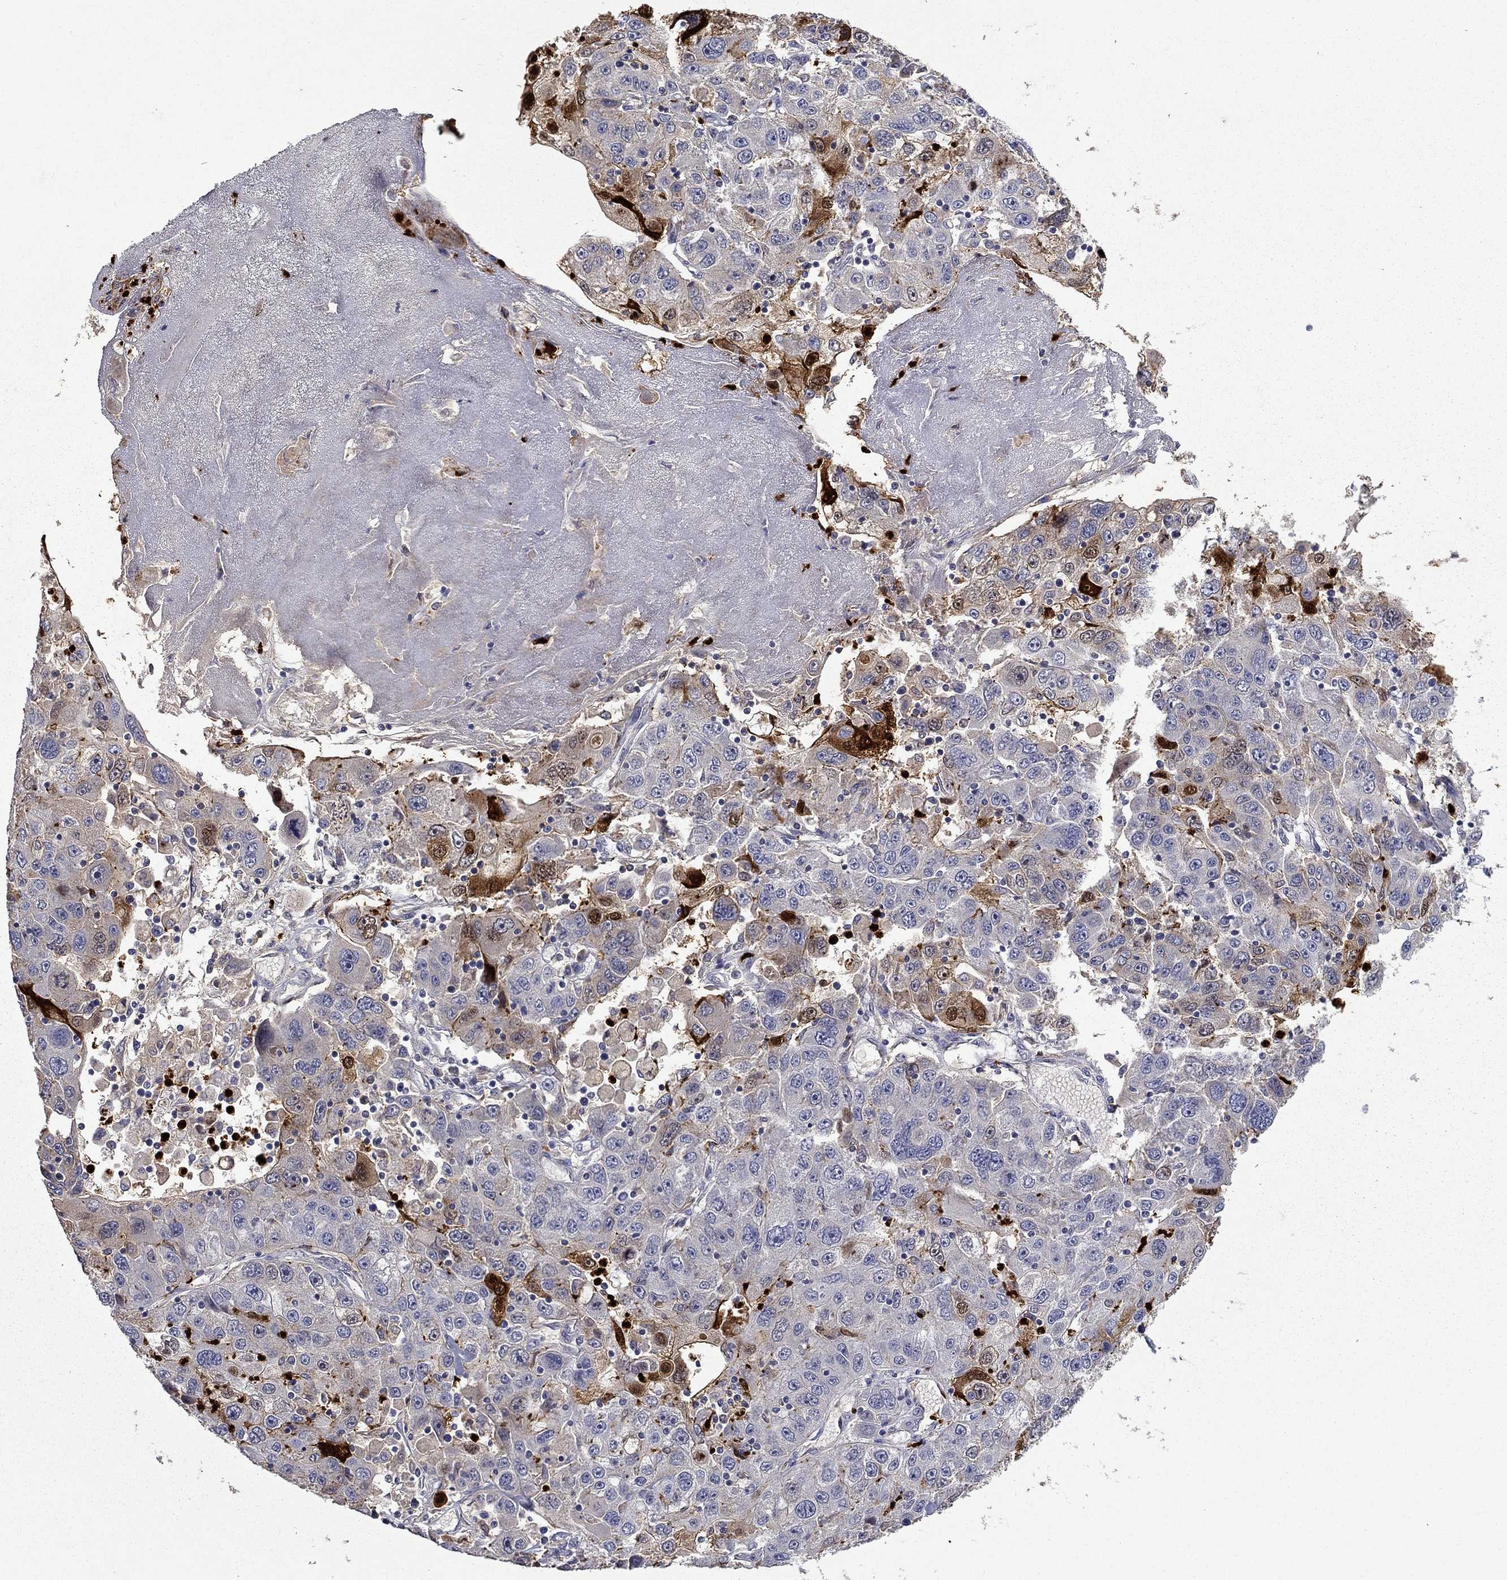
{"staining": {"intensity": "moderate", "quantity": "<25%", "location": "cytoplasmic/membranous"}, "tissue": "stomach cancer", "cell_type": "Tumor cells", "image_type": "cancer", "snomed": [{"axis": "morphology", "description": "Adenocarcinoma, NOS"}, {"axis": "topography", "description": "Stomach"}], "caption": "The histopathology image reveals a brown stain indicating the presence of a protein in the cytoplasmic/membranous of tumor cells in adenocarcinoma (stomach).", "gene": "SATB1", "patient": {"sex": "male", "age": 56}}